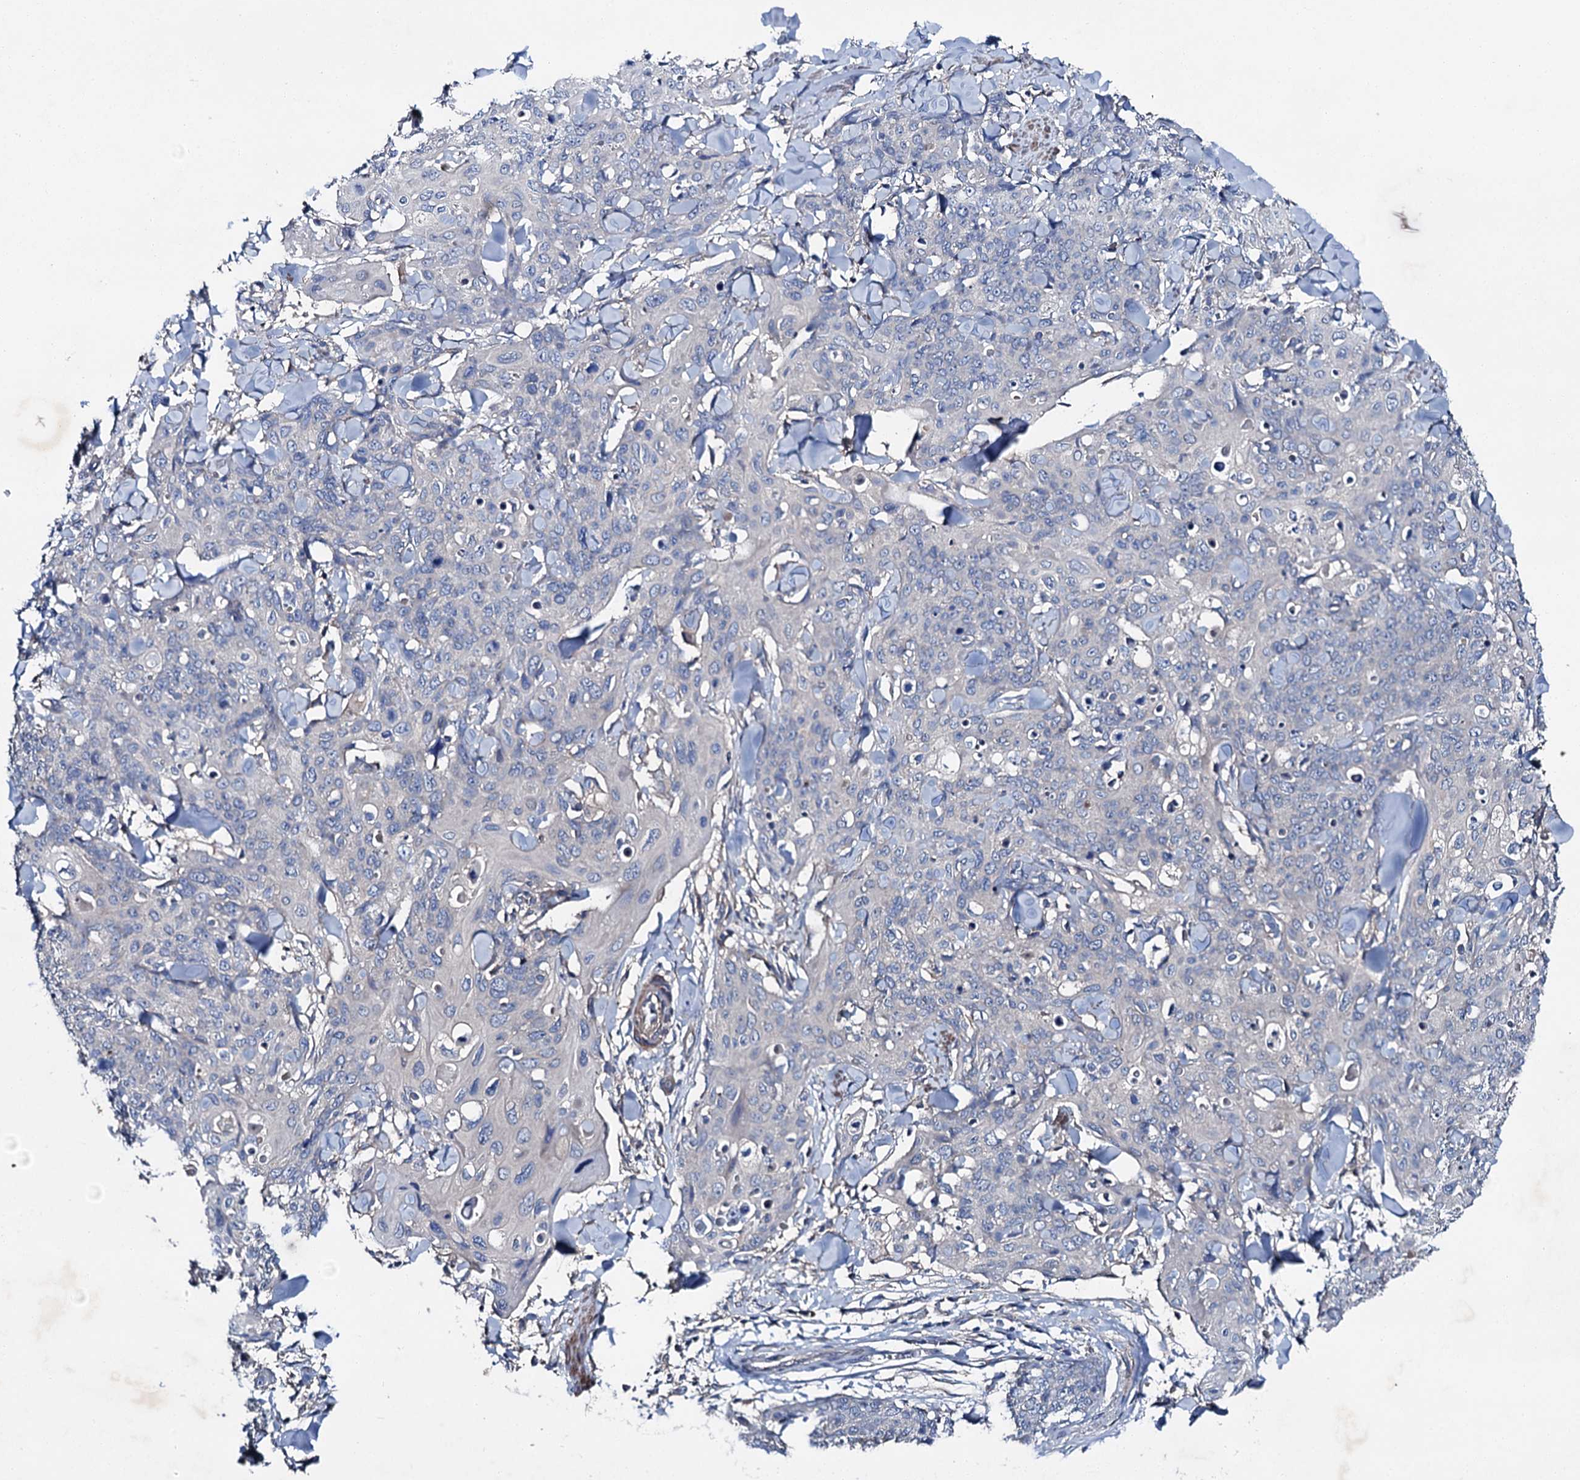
{"staining": {"intensity": "negative", "quantity": "none", "location": "none"}, "tissue": "skin cancer", "cell_type": "Tumor cells", "image_type": "cancer", "snomed": [{"axis": "morphology", "description": "Squamous cell carcinoma, NOS"}, {"axis": "topography", "description": "Skin"}, {"axis": "topography", "description": "Vulva"}], "caption": "High power microscopy micrograph of an immunohistochemistry (IHC) image of squamous cell carcinoma (skin), revealing no significant positivity in tumor cells.", "gene": "SLC22A25", "patient": {"sex": "female", "age": 85}}